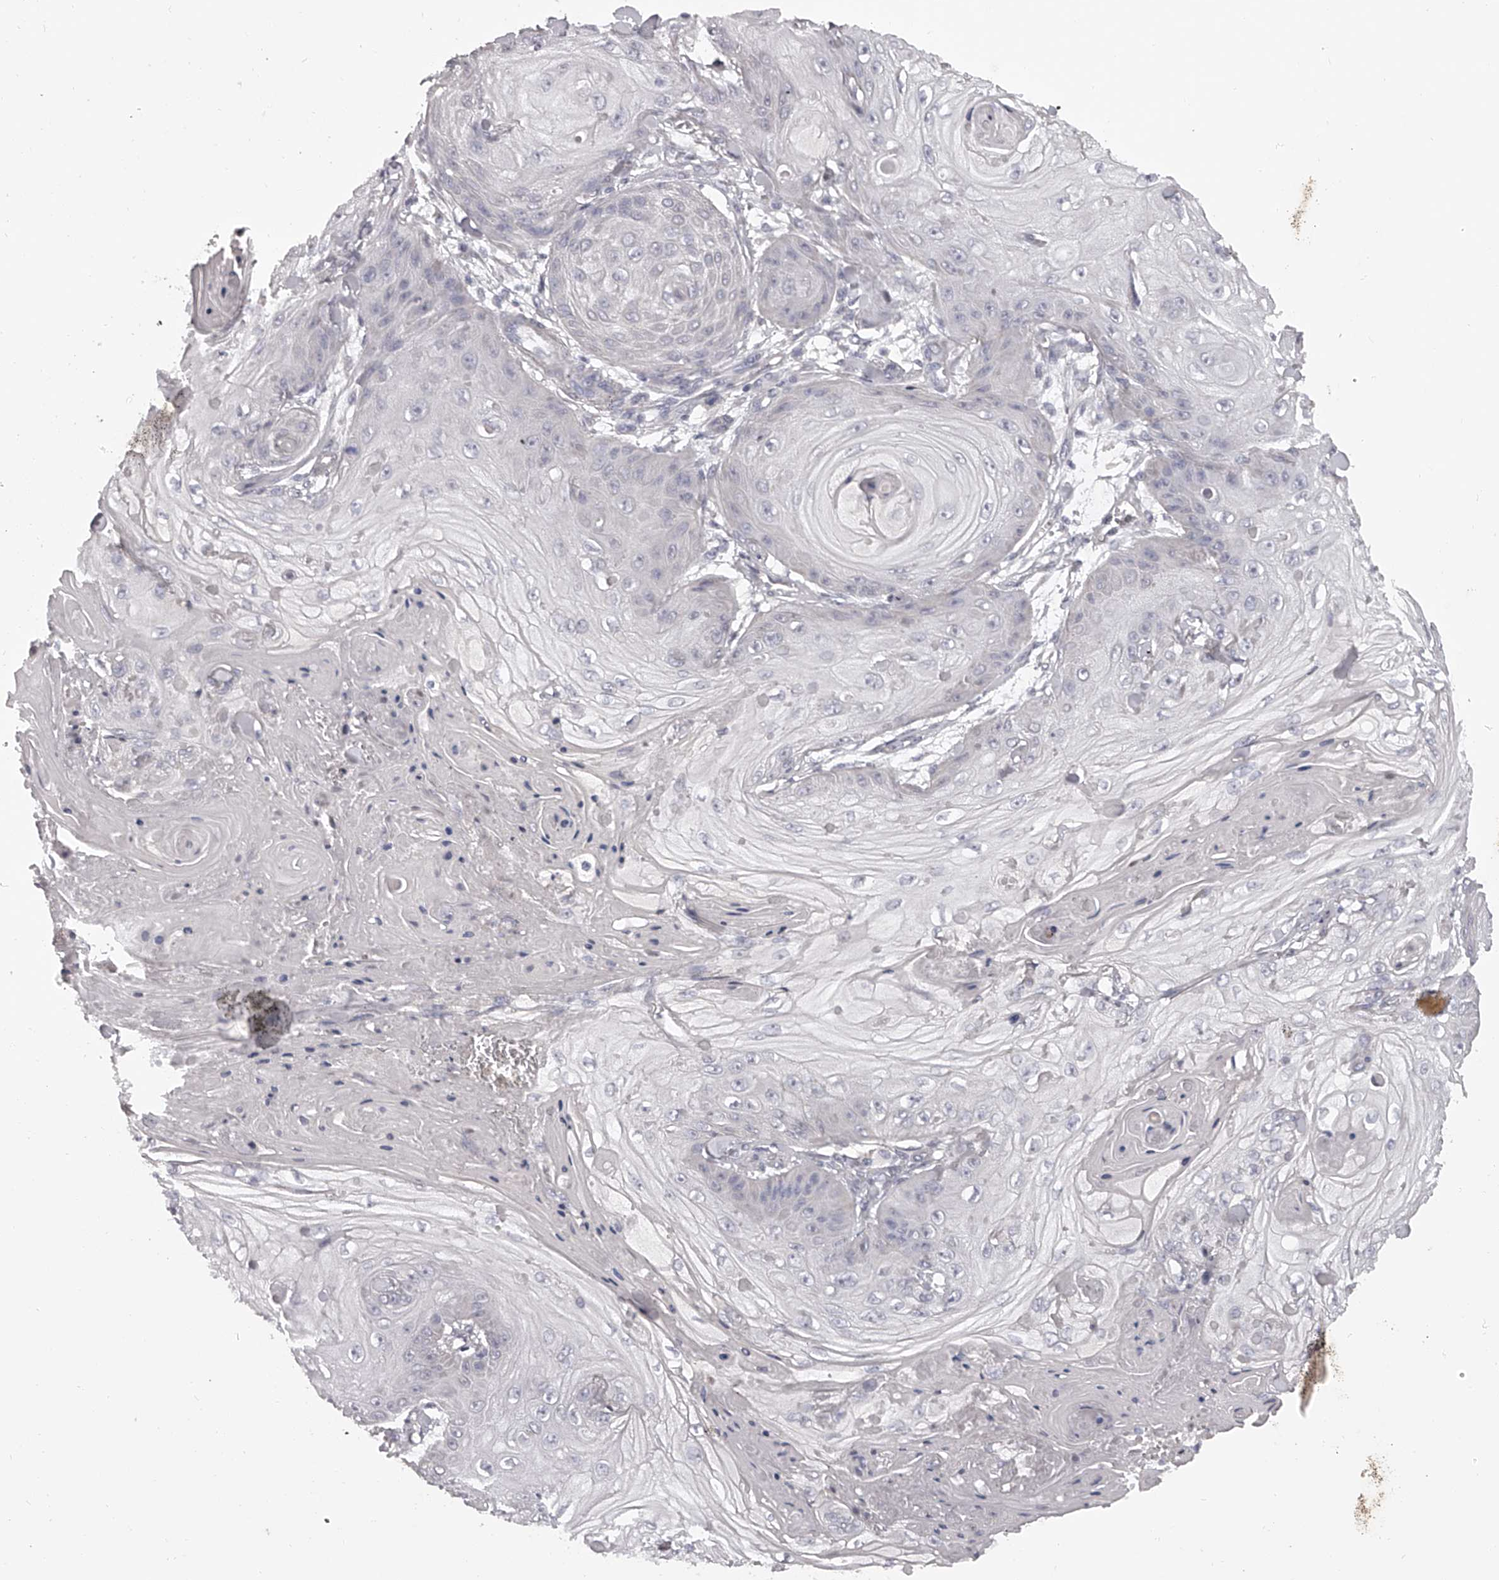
{"staining": {"intensity": "negative", "quantity": "none", "location": "none"}, "tissue": "skin cancer", "cell_type": "Tumor cells", "image_type": "cancer", "snomed": [{"axis": "morphology", "description": "Squamous cell carcinoma, NOS"}, {"axis": "topography", "description": "Skin"}], "caption": "High power microscopy image of an IHC photomicrograph of skin cancer, revealing no significant positivity in tumor cells.", "gene": "PFDN2", "patient": {"sex": "male", "age": 74}}